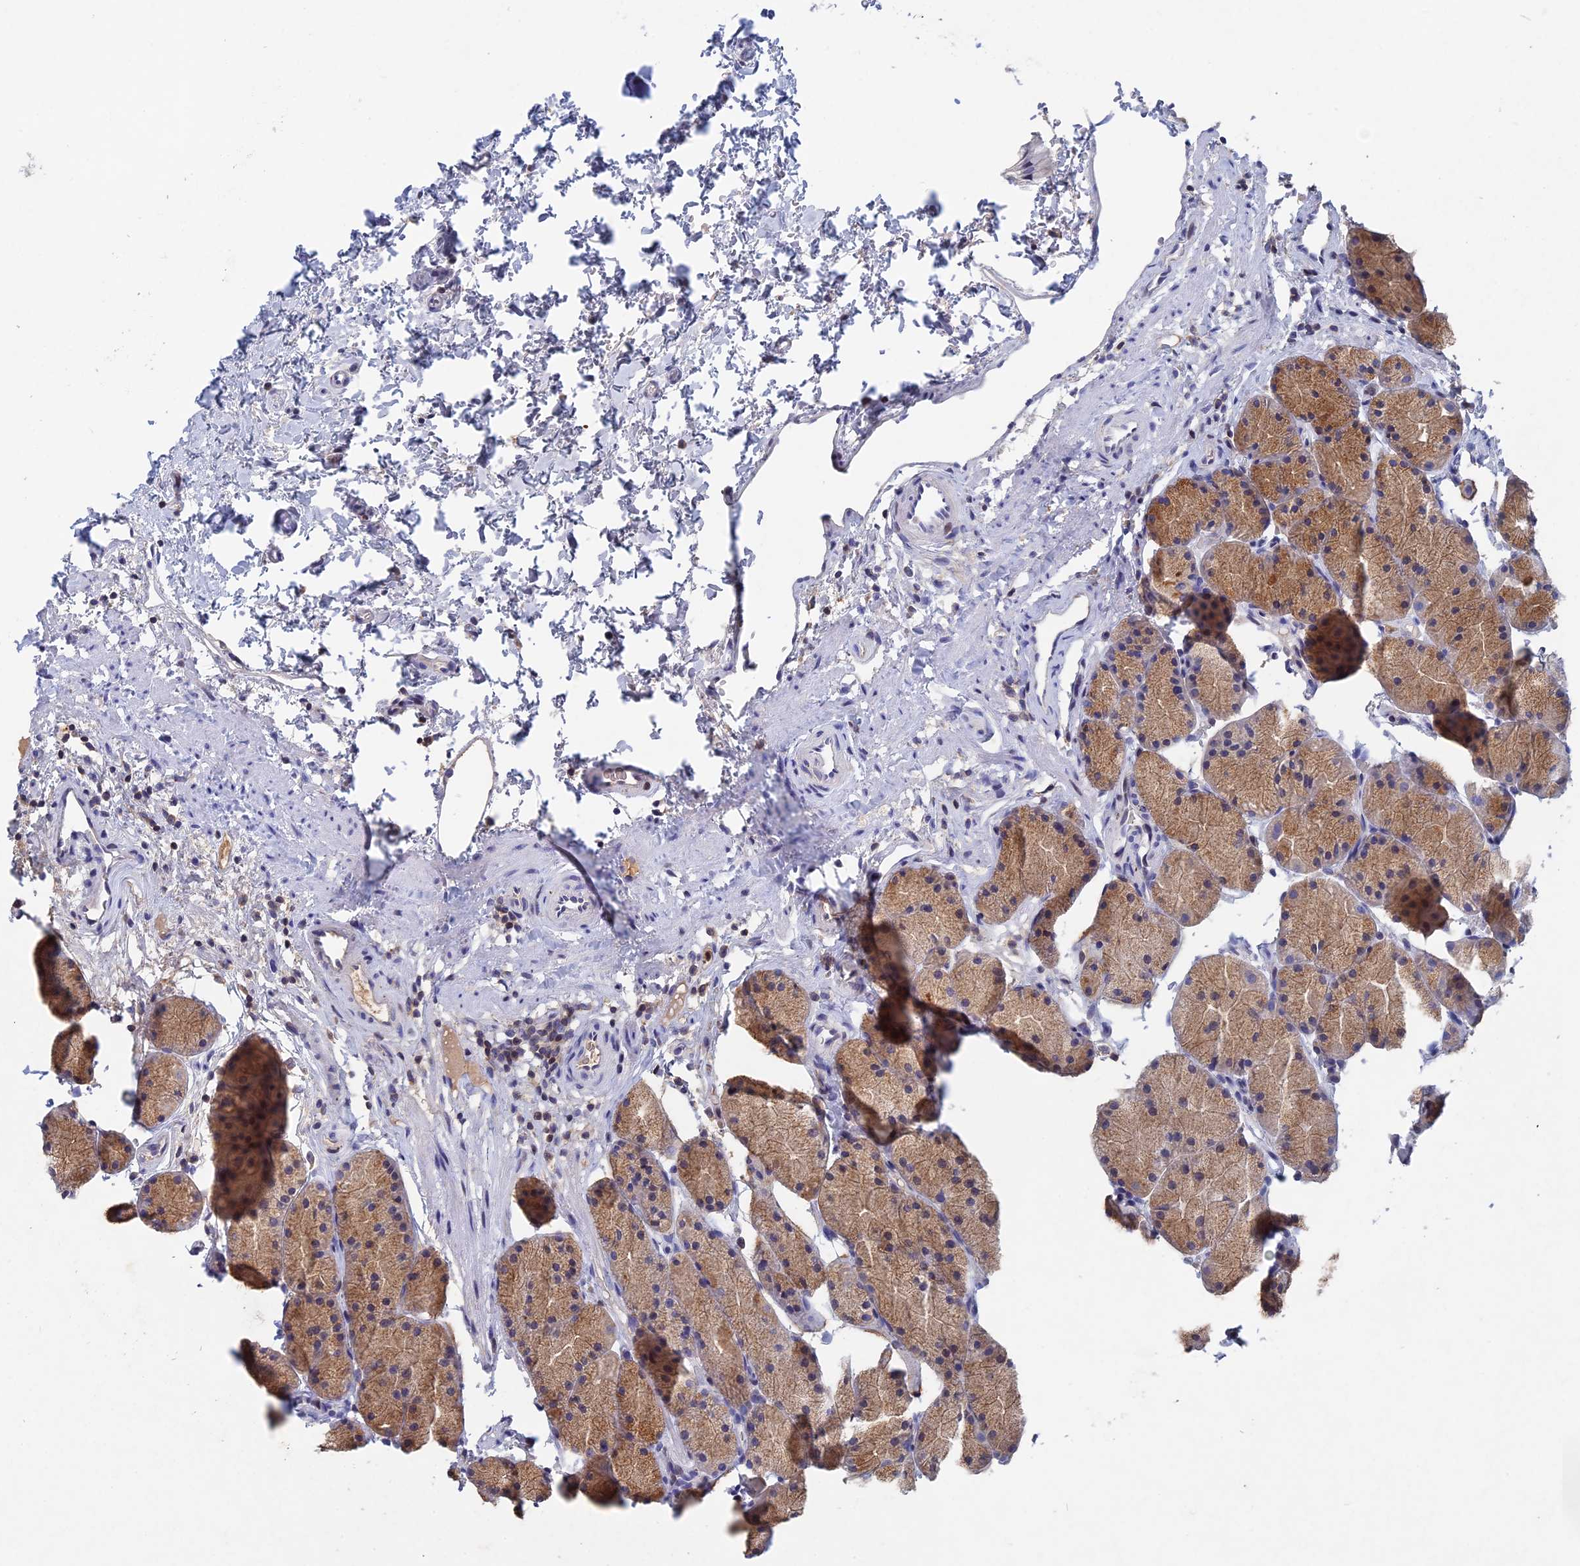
{"staining": {"intensity": "moderate", "quantity": "<25%", "location": "cytoplasmic/membranous"}, "tissue": "stomach", "cell_type": "Glandular cells", "image_type": "normal", "snomed": [{"axis": "morphology", "description": "Normal tissue, NOS"}, {"axis": "topography", "description": "Stomach, upper"}, {"axis": "topography", "description": "Stomach"}], "caption": "Benign stomach demonstrates moderate cytoplasmic/membranous positivity in approximately <25% of glandular cells, visualized by immunohistochemistry. (IHC, brightfield microscopy, high magnification).", "gene": "ACP7", "patient": {"sex": "male", "age": 47}}